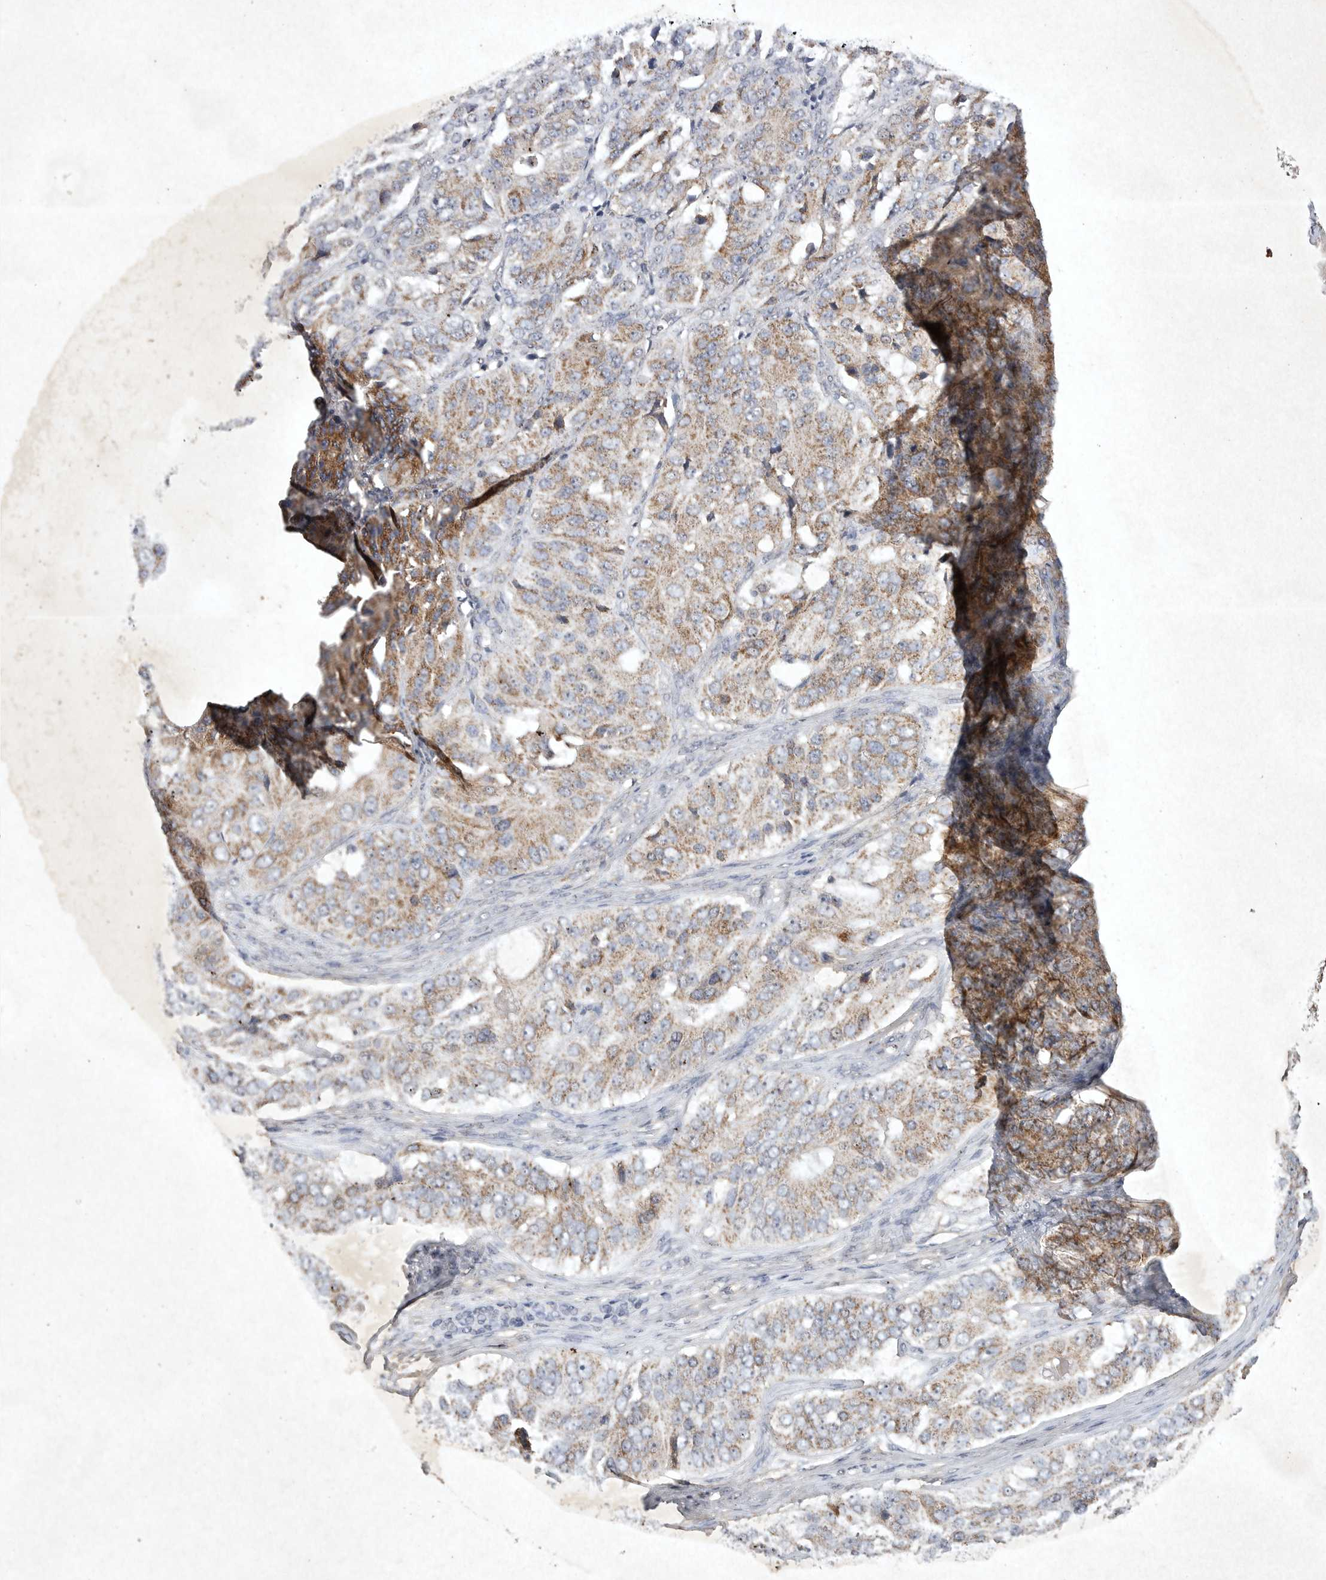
{"staining": {"intensity": "moderate", "quantity": ">75%", "location": "cytoplasmic/membranous"}, "tissue": "ovarian cancer", "cell_type": "Tumor cells", "image_type": "cancer", "snomed": [{"axis": "morphology", "description": "Carcinoma, endometroid"}, {"axis": "topography", "description": "Ovary"}], "caption": "Ovarian endometroid carcinoma stained with a brown dye reveals moderate cytoplasmic/membranous positive positivity in about >75% of tumor cells.", "gene": "DDR1", "patient": {"sex": "female", "age": 51}}